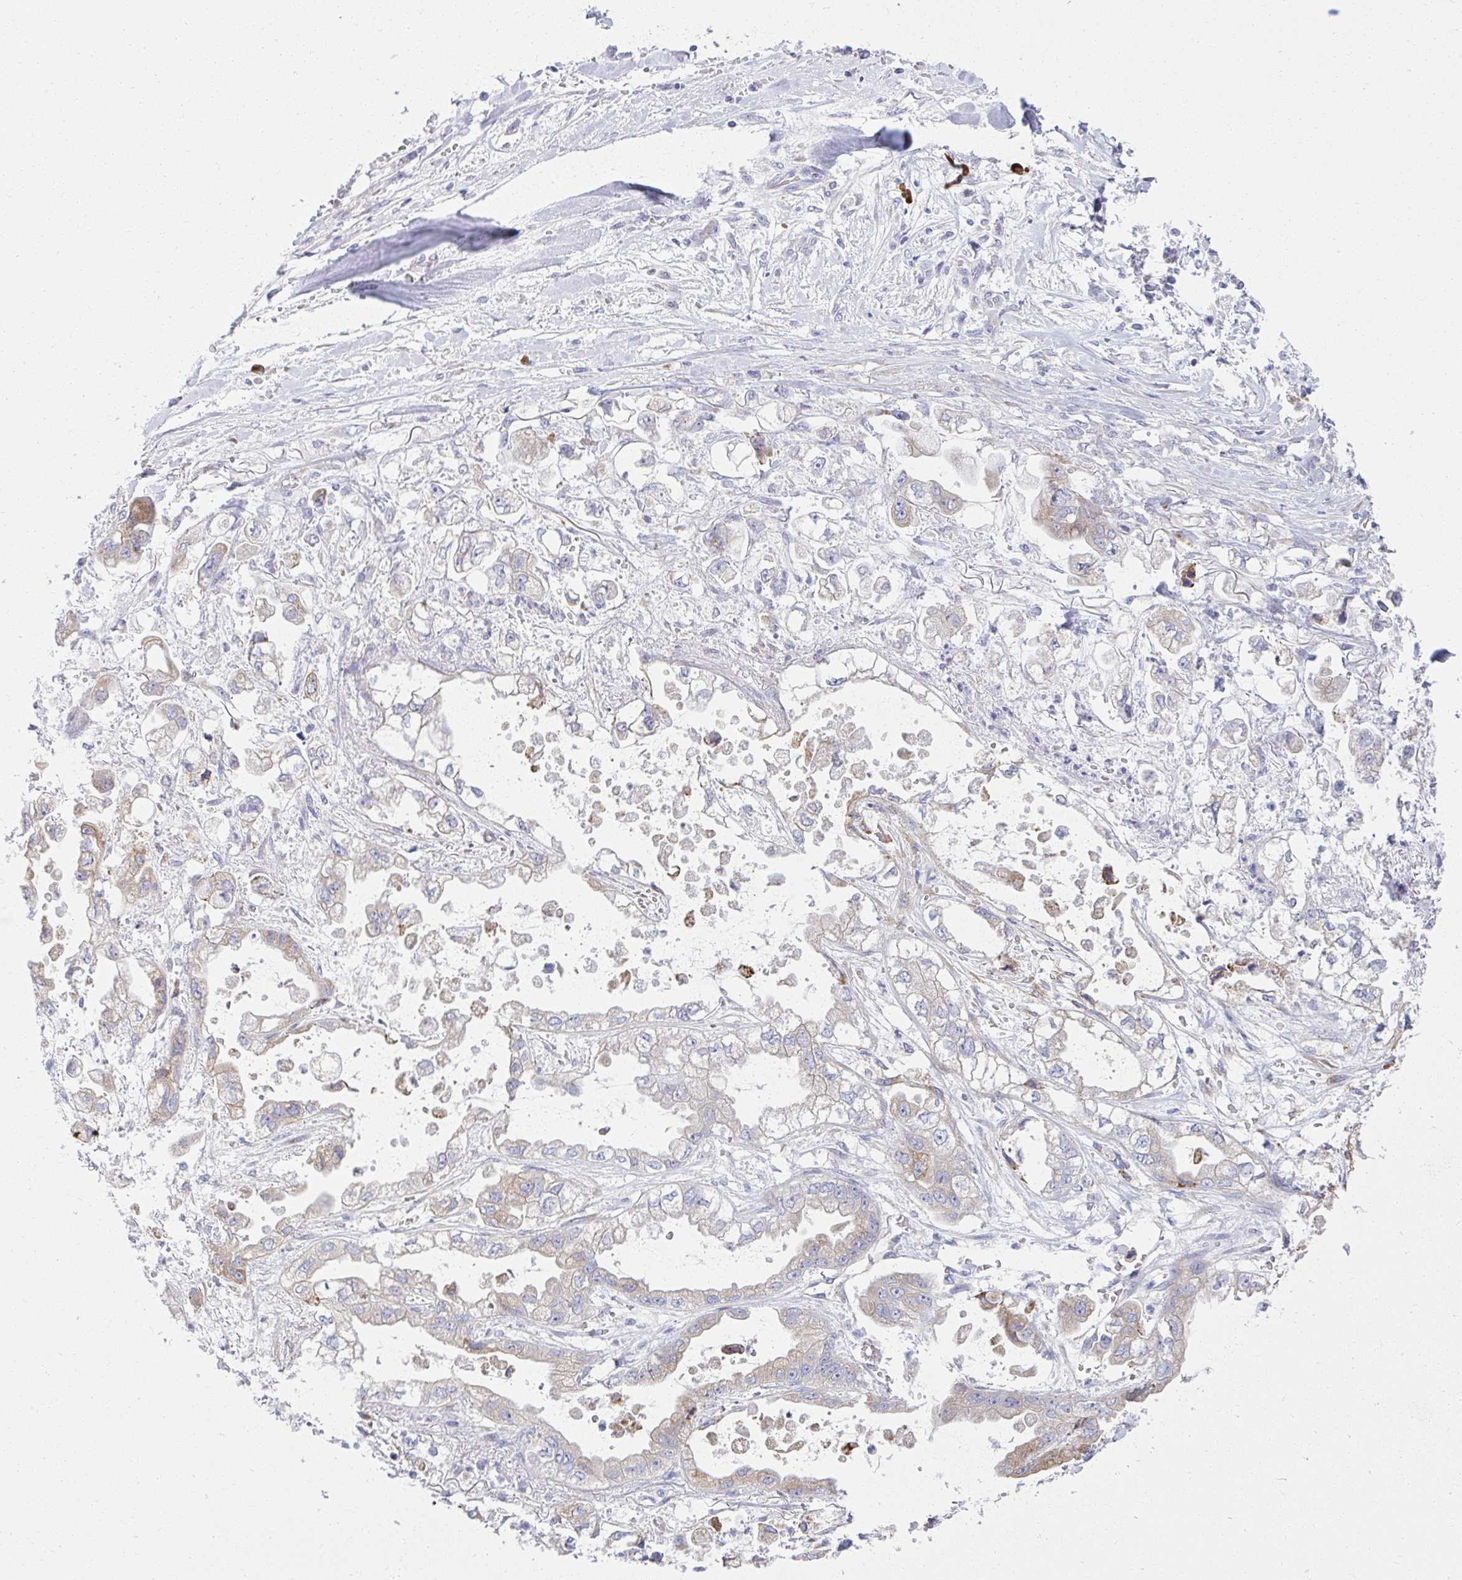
{"staining": {"intensity": "weak", "quantity": "25%-75%", "location": "cytoplasmic/membranous"}, "tissue": "stomach cancer", "cell_type": "Tumor cells", "image_type": "cancer", "snomed": [{"axis": "morphology", "description": "Adenocarcinoma, NOS"}, {"axis": "topography", "description": "Stomach"}], "caption": "An IHC histopathology image of tumor tissue is shown. Protein staining in brown highlights weak cytoplasmic/membranous positivity in stomach adenocarcinoma within tumor cells.", "gene": "FASLG", "patient": {"sex": "male", "age": 62}}